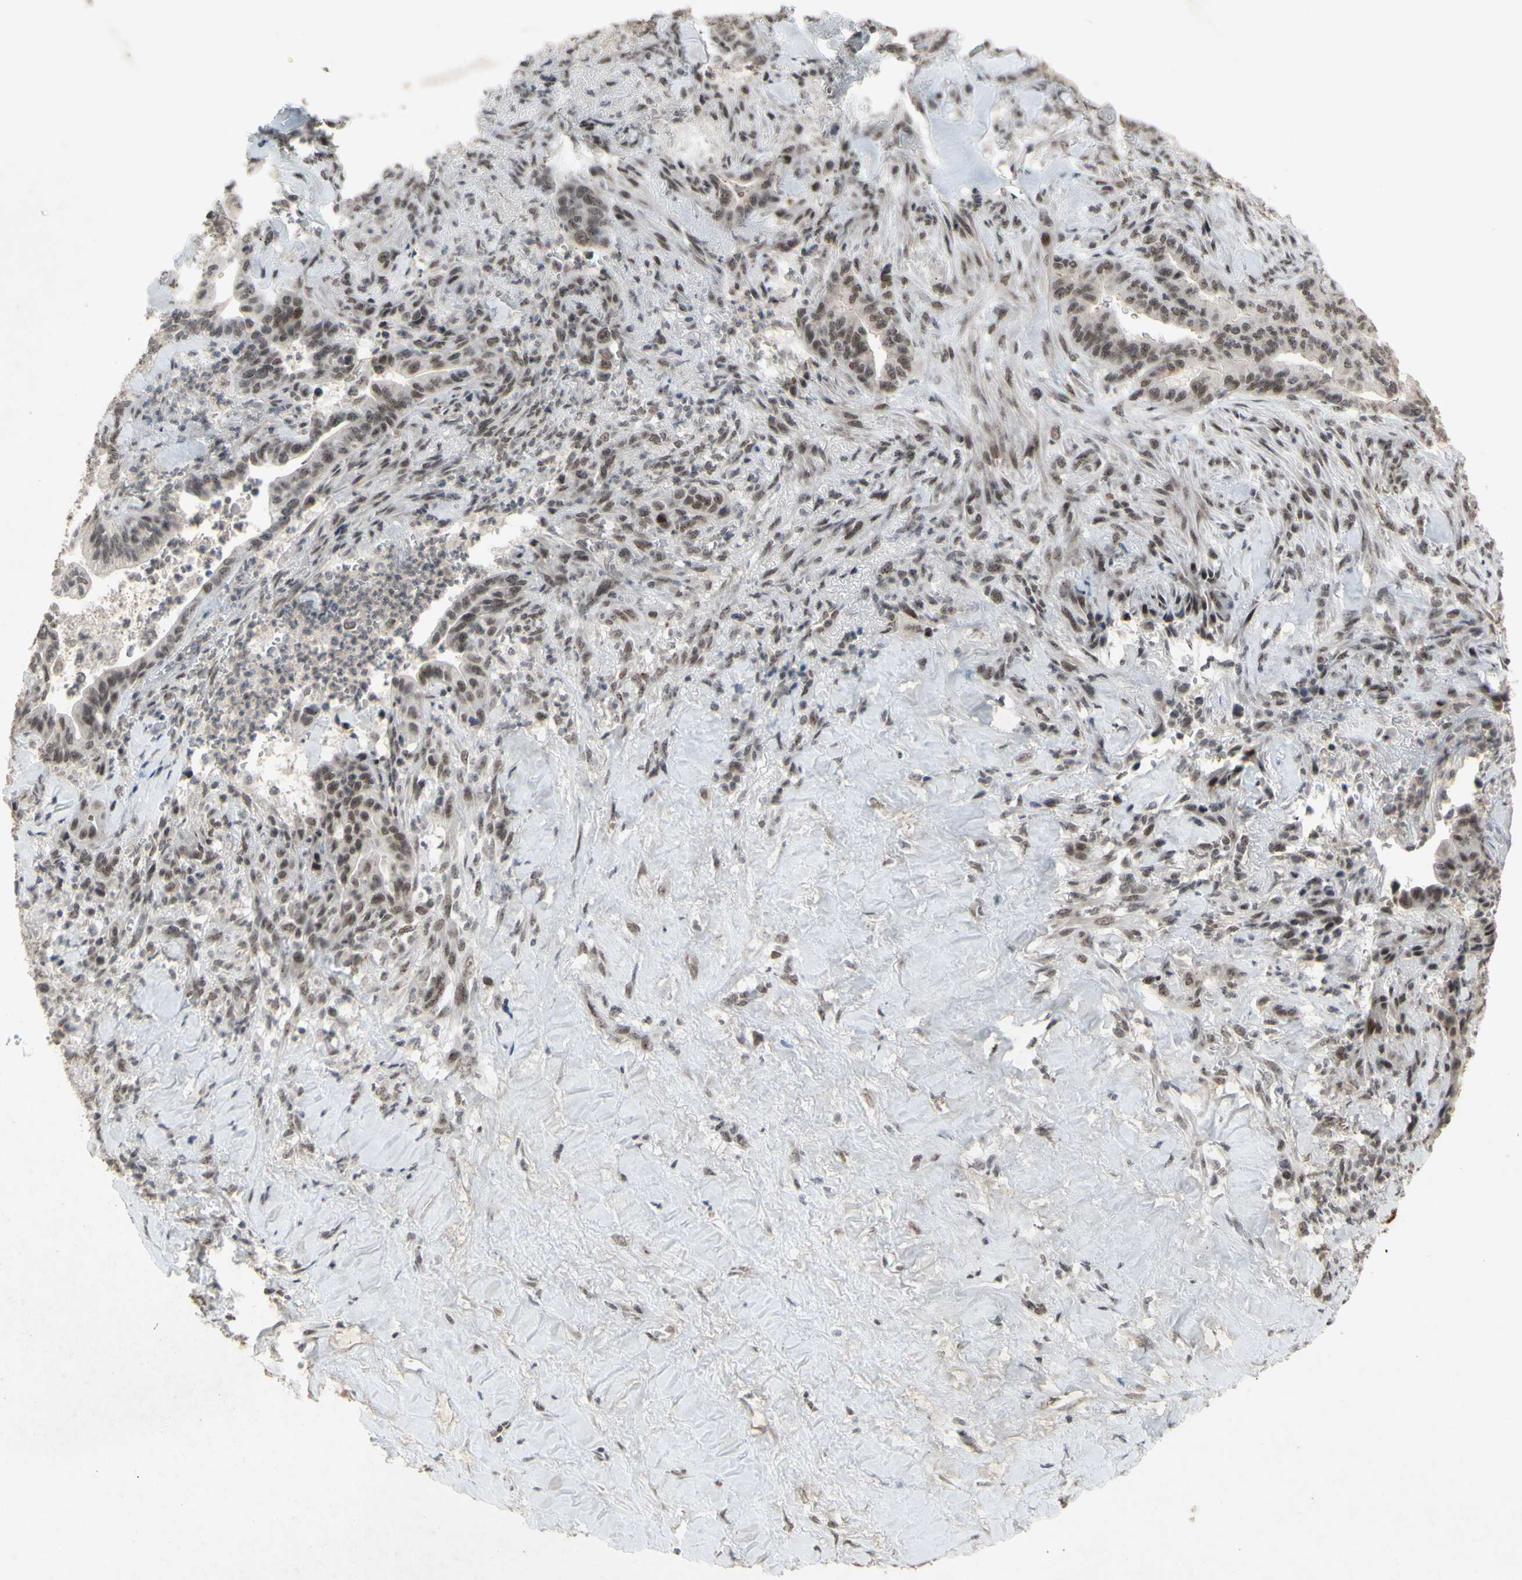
{"staining": {"intensity": "moderate", "quantity": ">75%", "location": "nuclear"}, "tissue": "liver cancer", "cell_type": "Tumor cells", "image_type": "cancer", "snomed": [{"axis": "morphology", "description": "Cholangiocarcinoma"}, {"axis": "topography", "description": "Liver"}], "caption": "The micrograph reveals immunohistochemical staining of cholangiocarcinoma (liver). There is moderate nuclear expression is seen in approximately >75% of tumor cells. Nuclei are stained in blue.", "gene": "CENPB", "patient": {"sex": "female", "age": 67}}